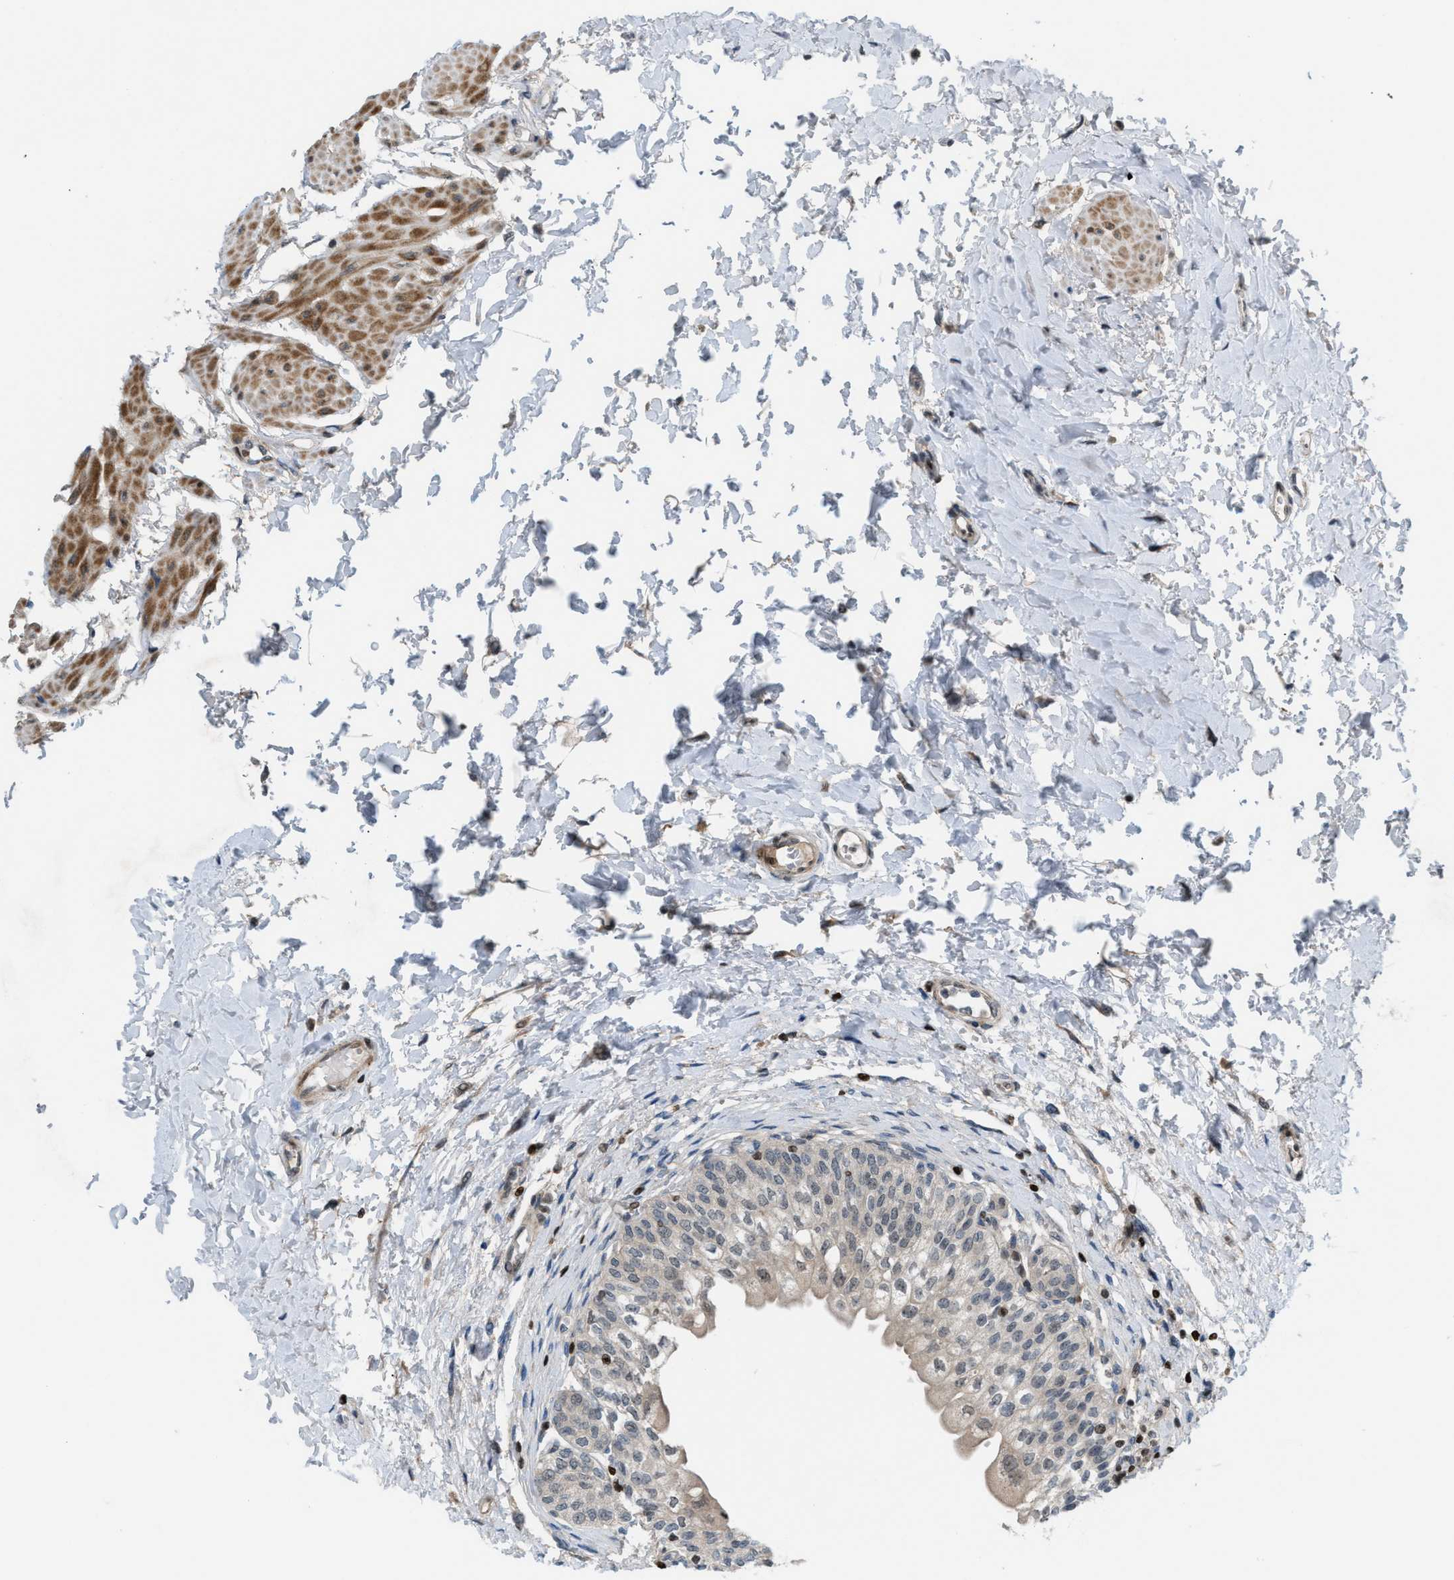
{"staining": {"intensity": "weak", "quantity": ">75%", "location": "cytoplasmic/membranous,nuclear"}, "tissue": "urinary bladder", "cell_type": "Urothelial cells", "image_type": "normal", "snomed": [{"axis": "morphology", "description": "Normal tissue, NOS"}, {"axis": "topography", "description": "Urinary bladder"}], "caption": "The histopathology image reveals staining of unremarkable urinary bladder, revealing weak cytoplasmic/membranous,nuclear protein expression (brown color) within urothelial cells. (Brightfield microscopy of DAB IHC at high magnification).", "gene": "ZNF276", "patient": {"sex": "male", "age": 55}}